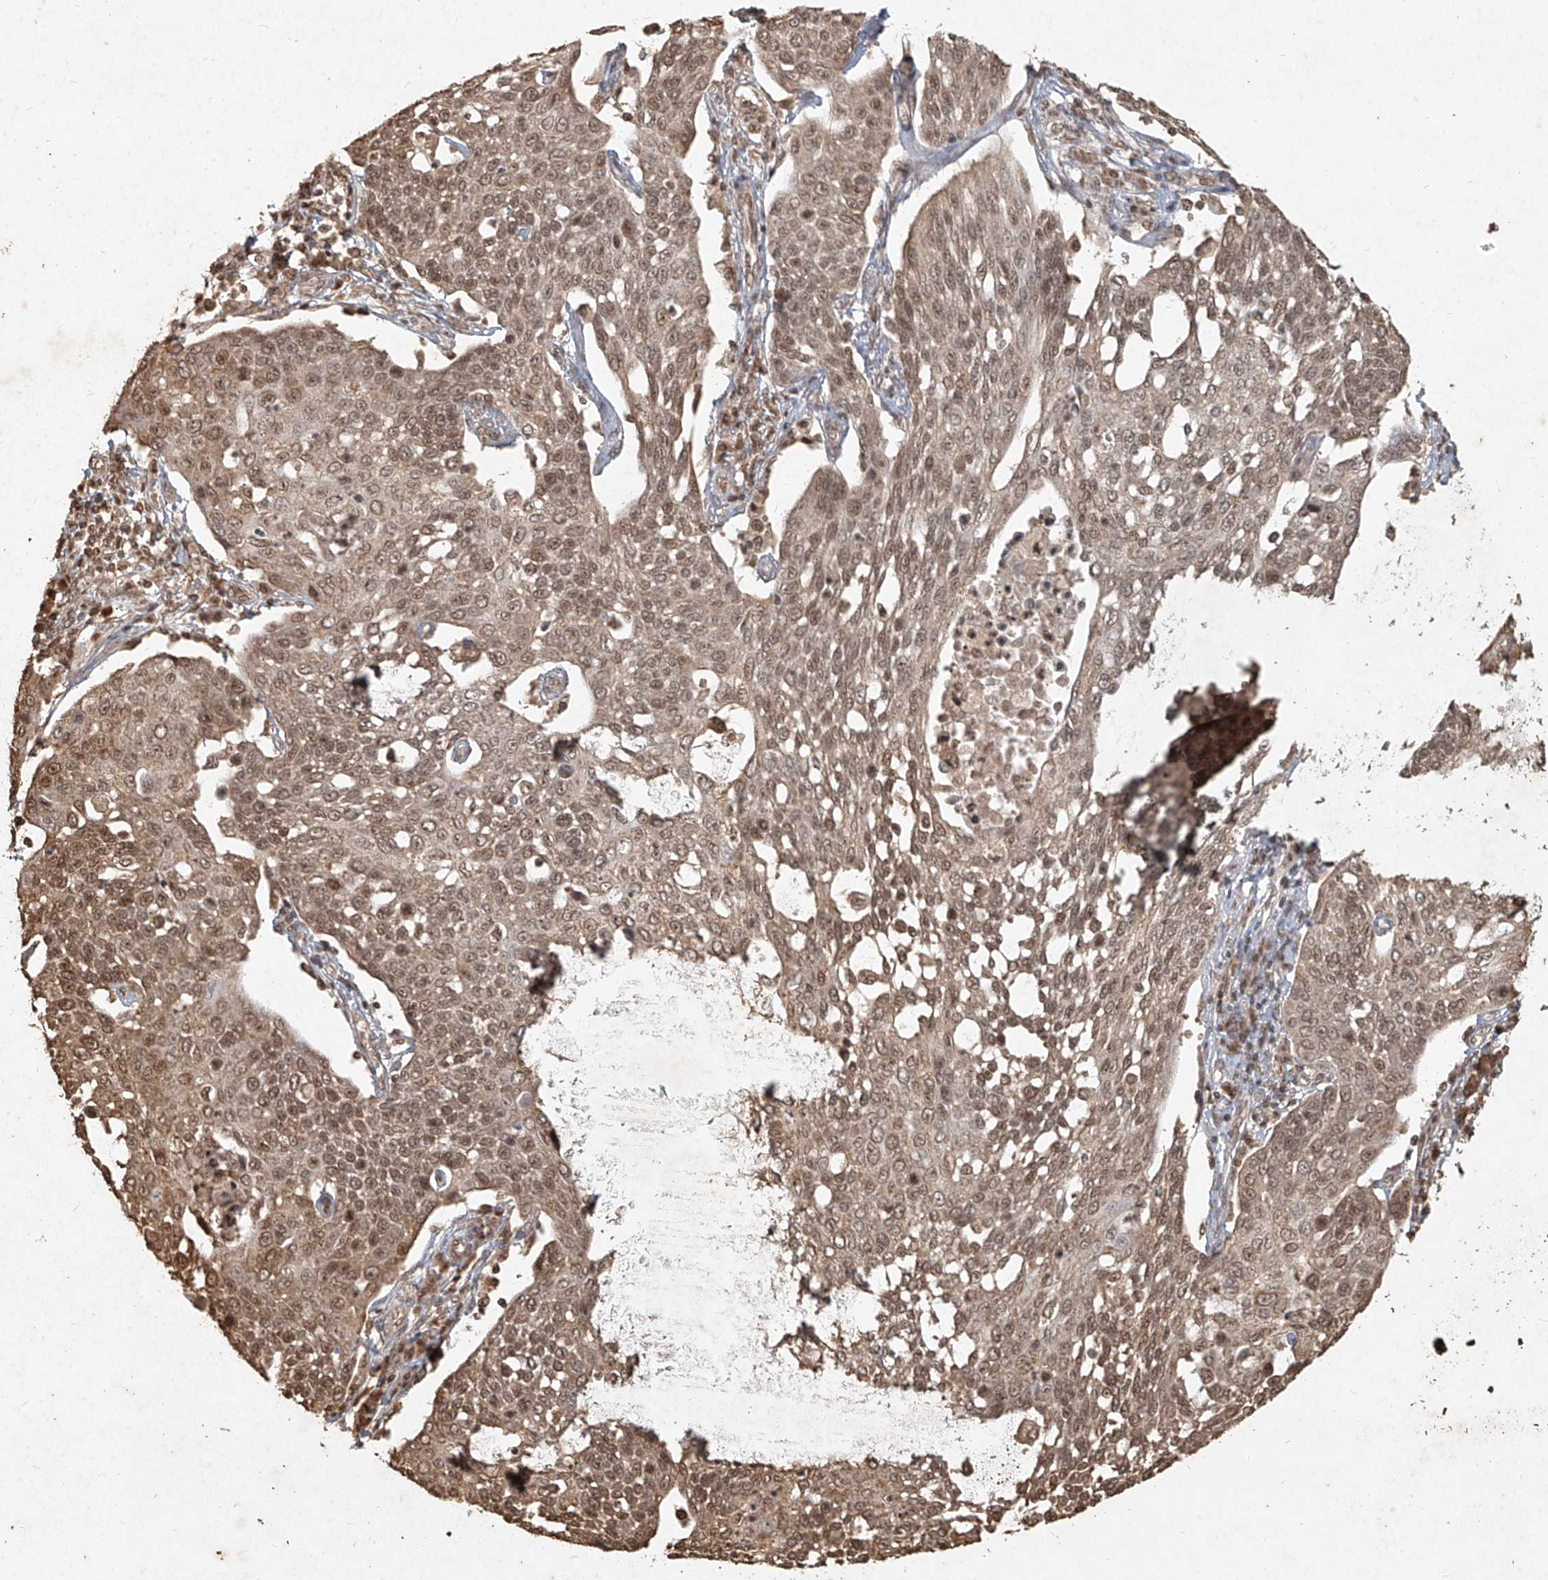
{"staining": {"intensity": "moderate", "quantity": ">75%", "location": "cytoplasmic/membranous,nuclear"}, "tissue": "cervical cancer", "cell_type": "Tumor cells", "image_type": "cancer", "snomed": [{"axis": "morphology", "description": "Squamous cell carcinoma, NOS"}, {"axis": "topography", "description": "Cervix"}], "caption": "A high-resolution histopathology image shows IHC staining of cervical squamous cell carcinoma, which displays moderate cytoplasmic/membranous and nuclear expression in about >75% of tumor cells. (Brightfield microscopy of DAB IHC at high magnification).", "gene": "UBE2K", "patient": {"sex": "female", "age": 34}}